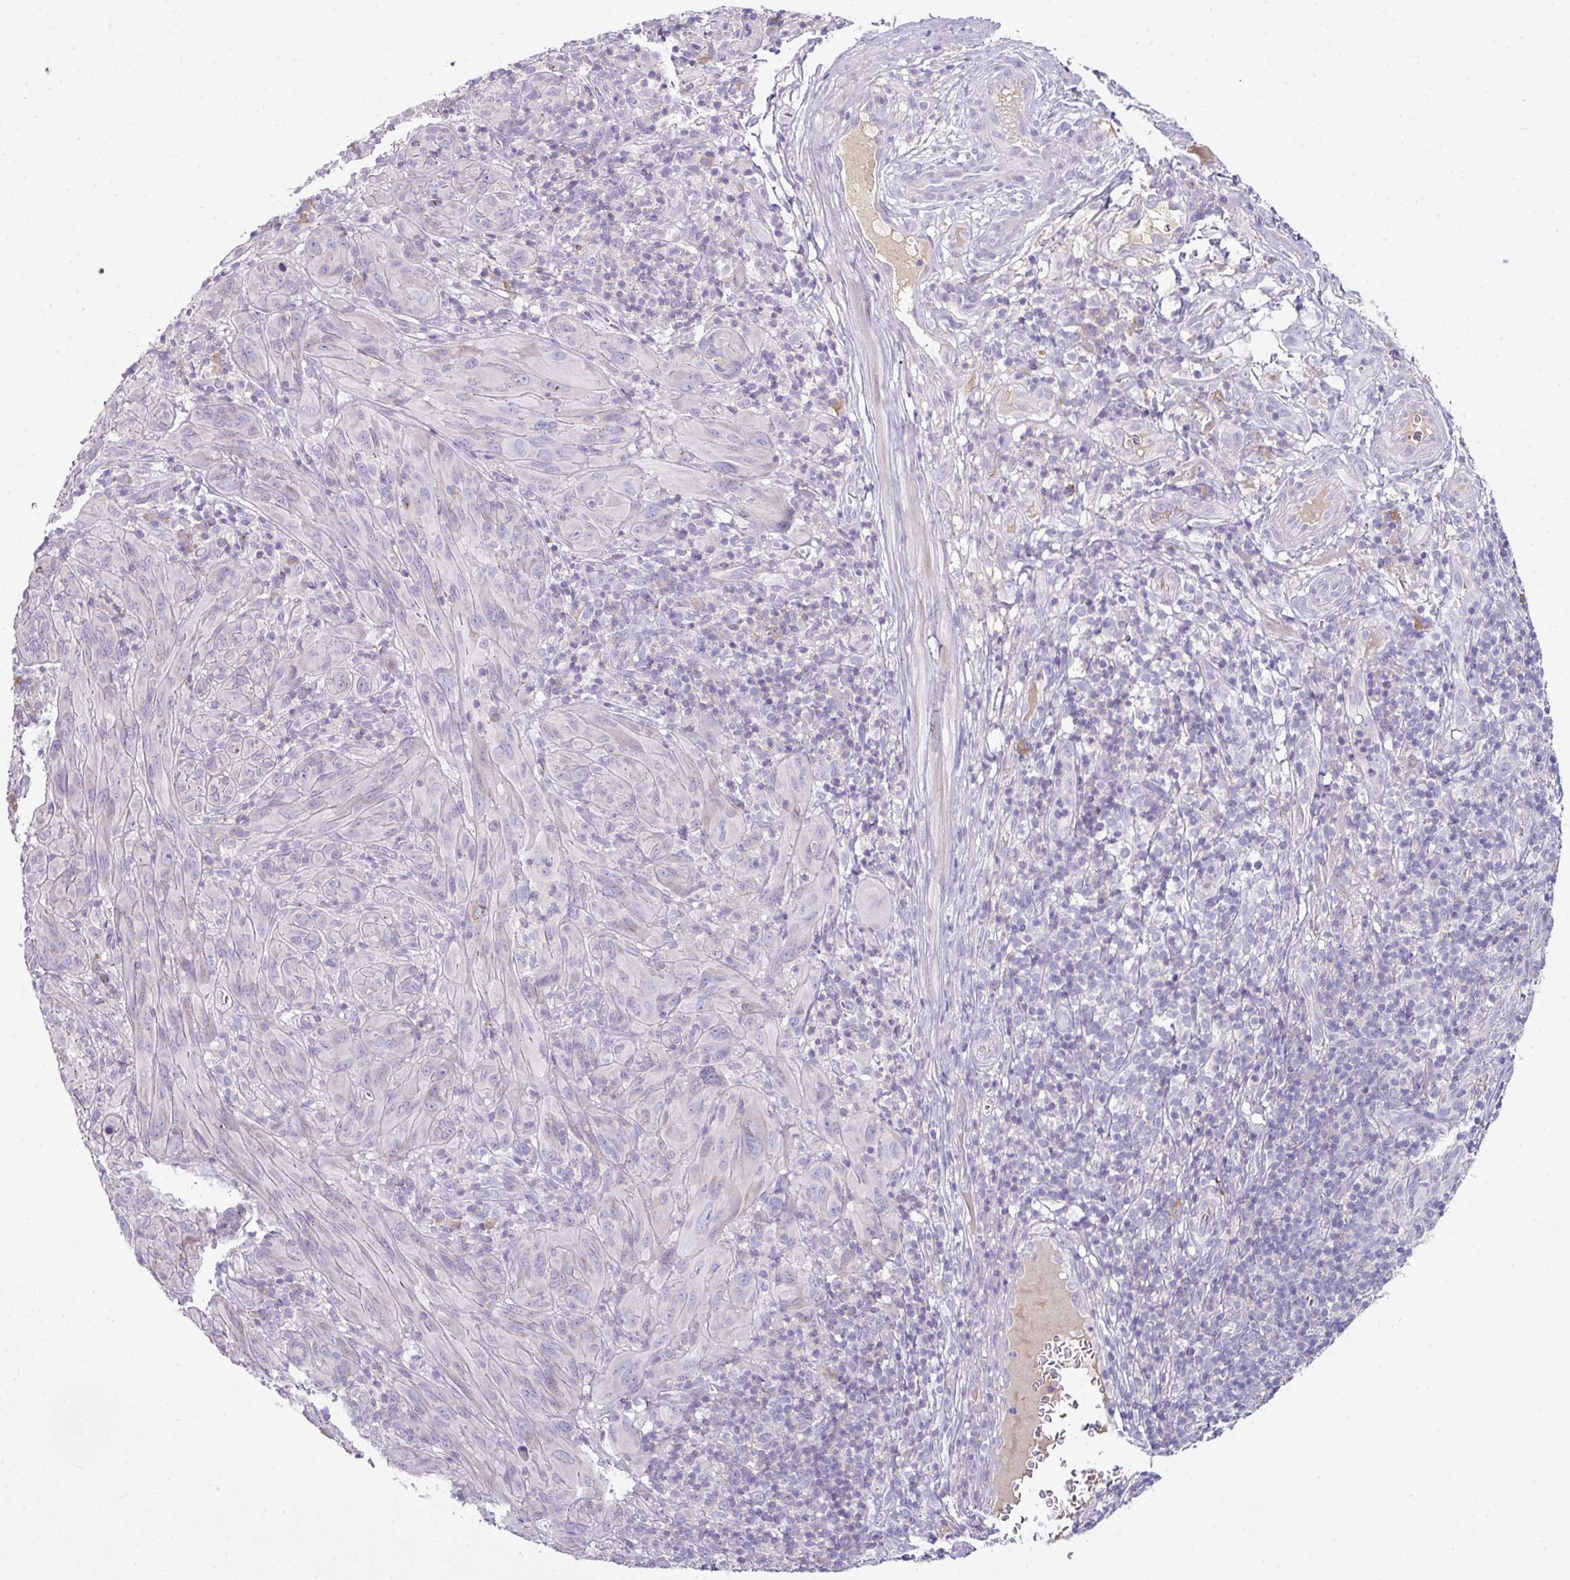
{"staining": {"intensity": "negative", "quantity": "none", "location": "none"}, "tissue": "melanoma", "cell_type": "Tumor cells", "image_type": "cancer", "snomed": [{"axis": "morphology", "description": "Malignant melanoma, NOS"}, {"axis": "topography", "description": "Skin of head"}], "caption": "This photomicrograph is of melanoma stained with immunohistochemistry (IHC) to label a protein in brown with the nuclei are counter-stained blue. There is no positivity in tumor cells.", "gene": "SLAMF6", "patient": {"sex": "male", "age": 96}}